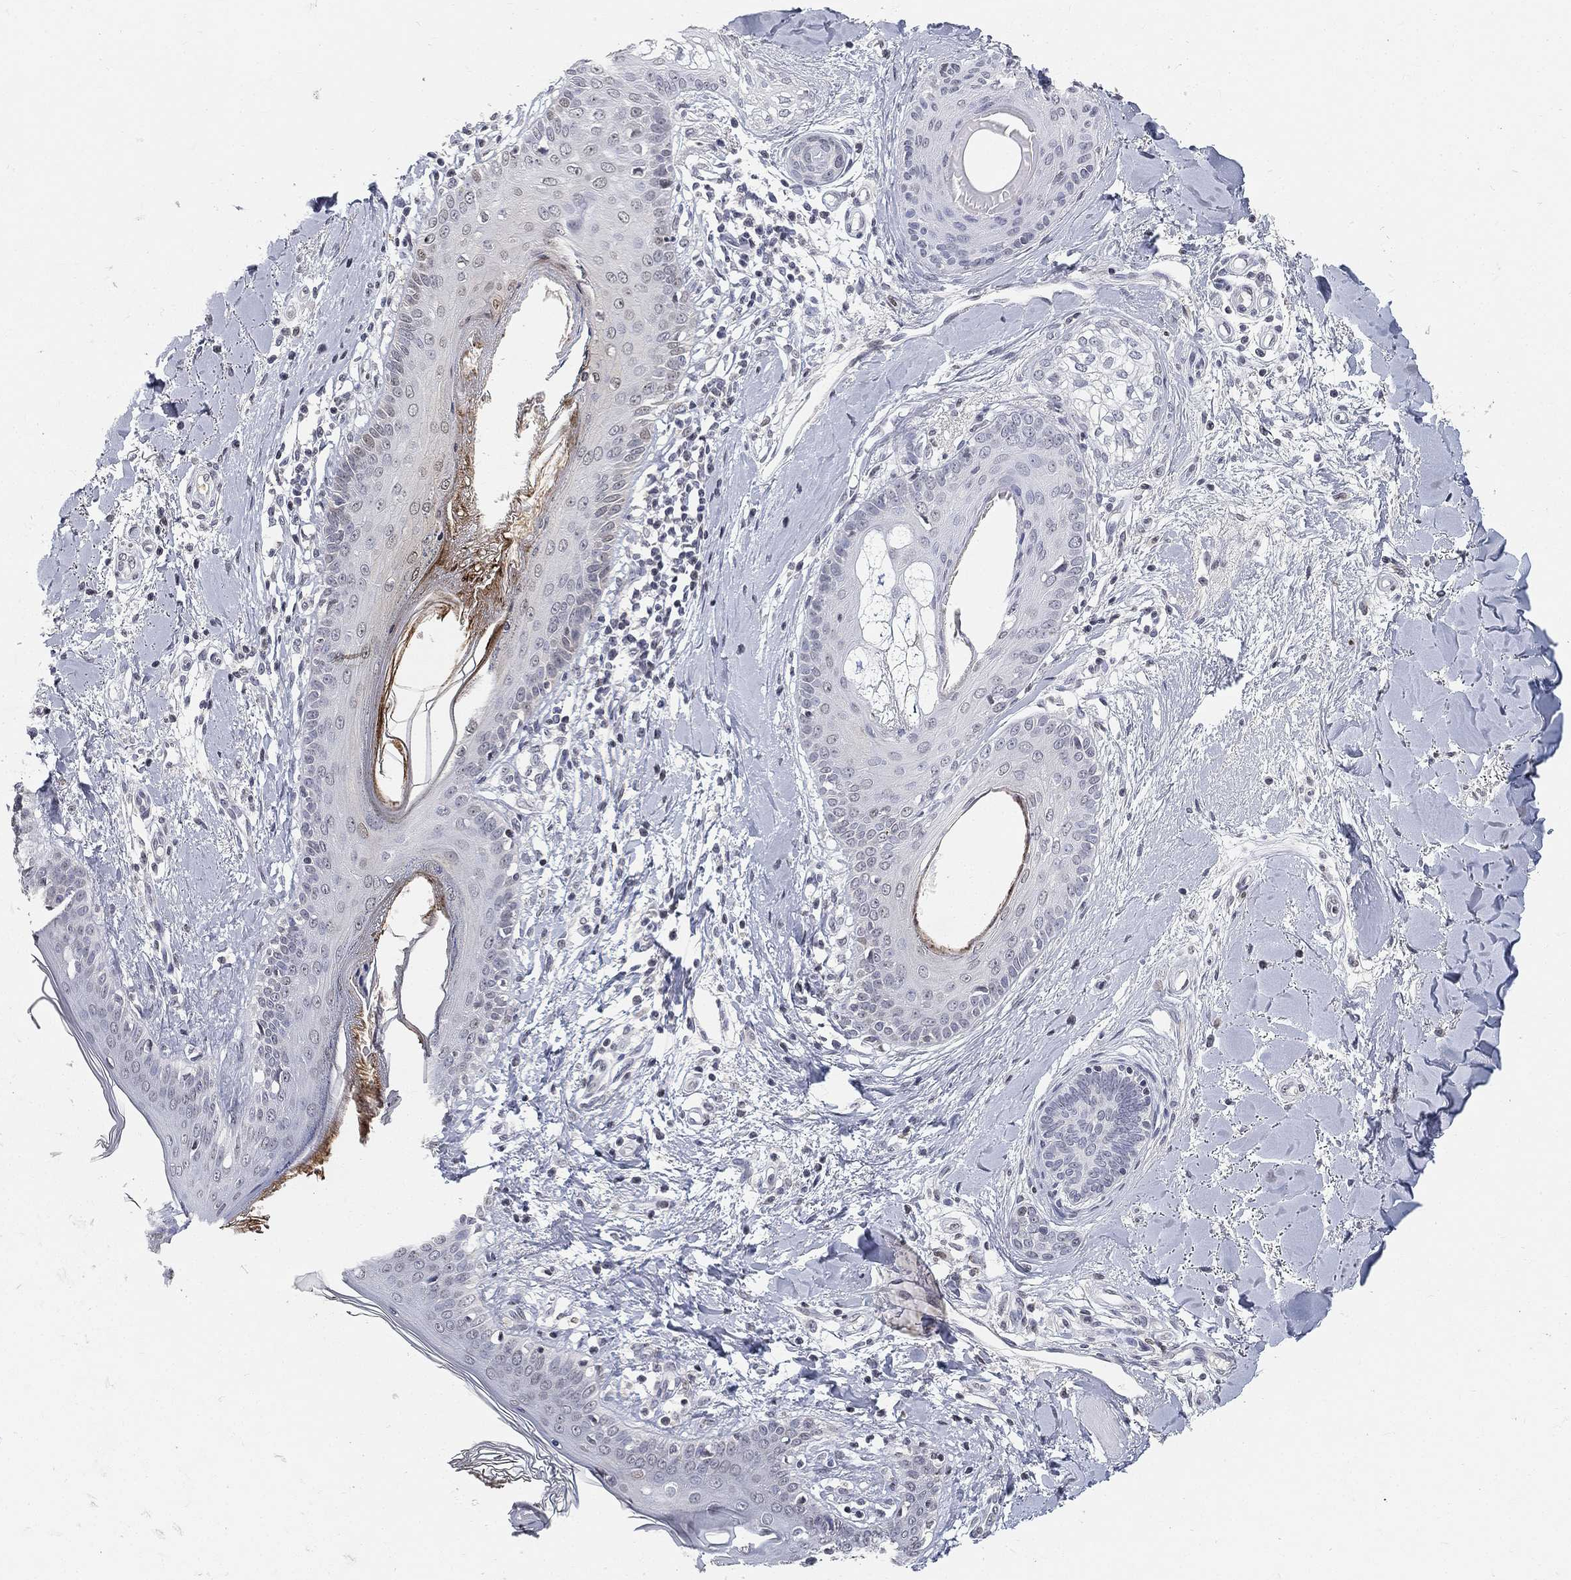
{"staining": {"intensity": "negative", "quantity": "none", "location": "none"}, "tissue": "skin", "cell_type": "Fibroblasts", "image_type": "normal", "snomed": [{"axis": "morphology", "description": "Normal tissue, NOS"}, {"axis": "morphology", "description": "Malignant melanoma, NOS"}, {"axis": "topography", "description": "Skin"}], "caption": "Immunohistochemistry image of benign human skin stained for a protein (brown), which shows no positivity in fibroblasts. (DAB IHC, high magnification).", "gene": "ARG1", "patient": {"sex": "female", "age": 34}}